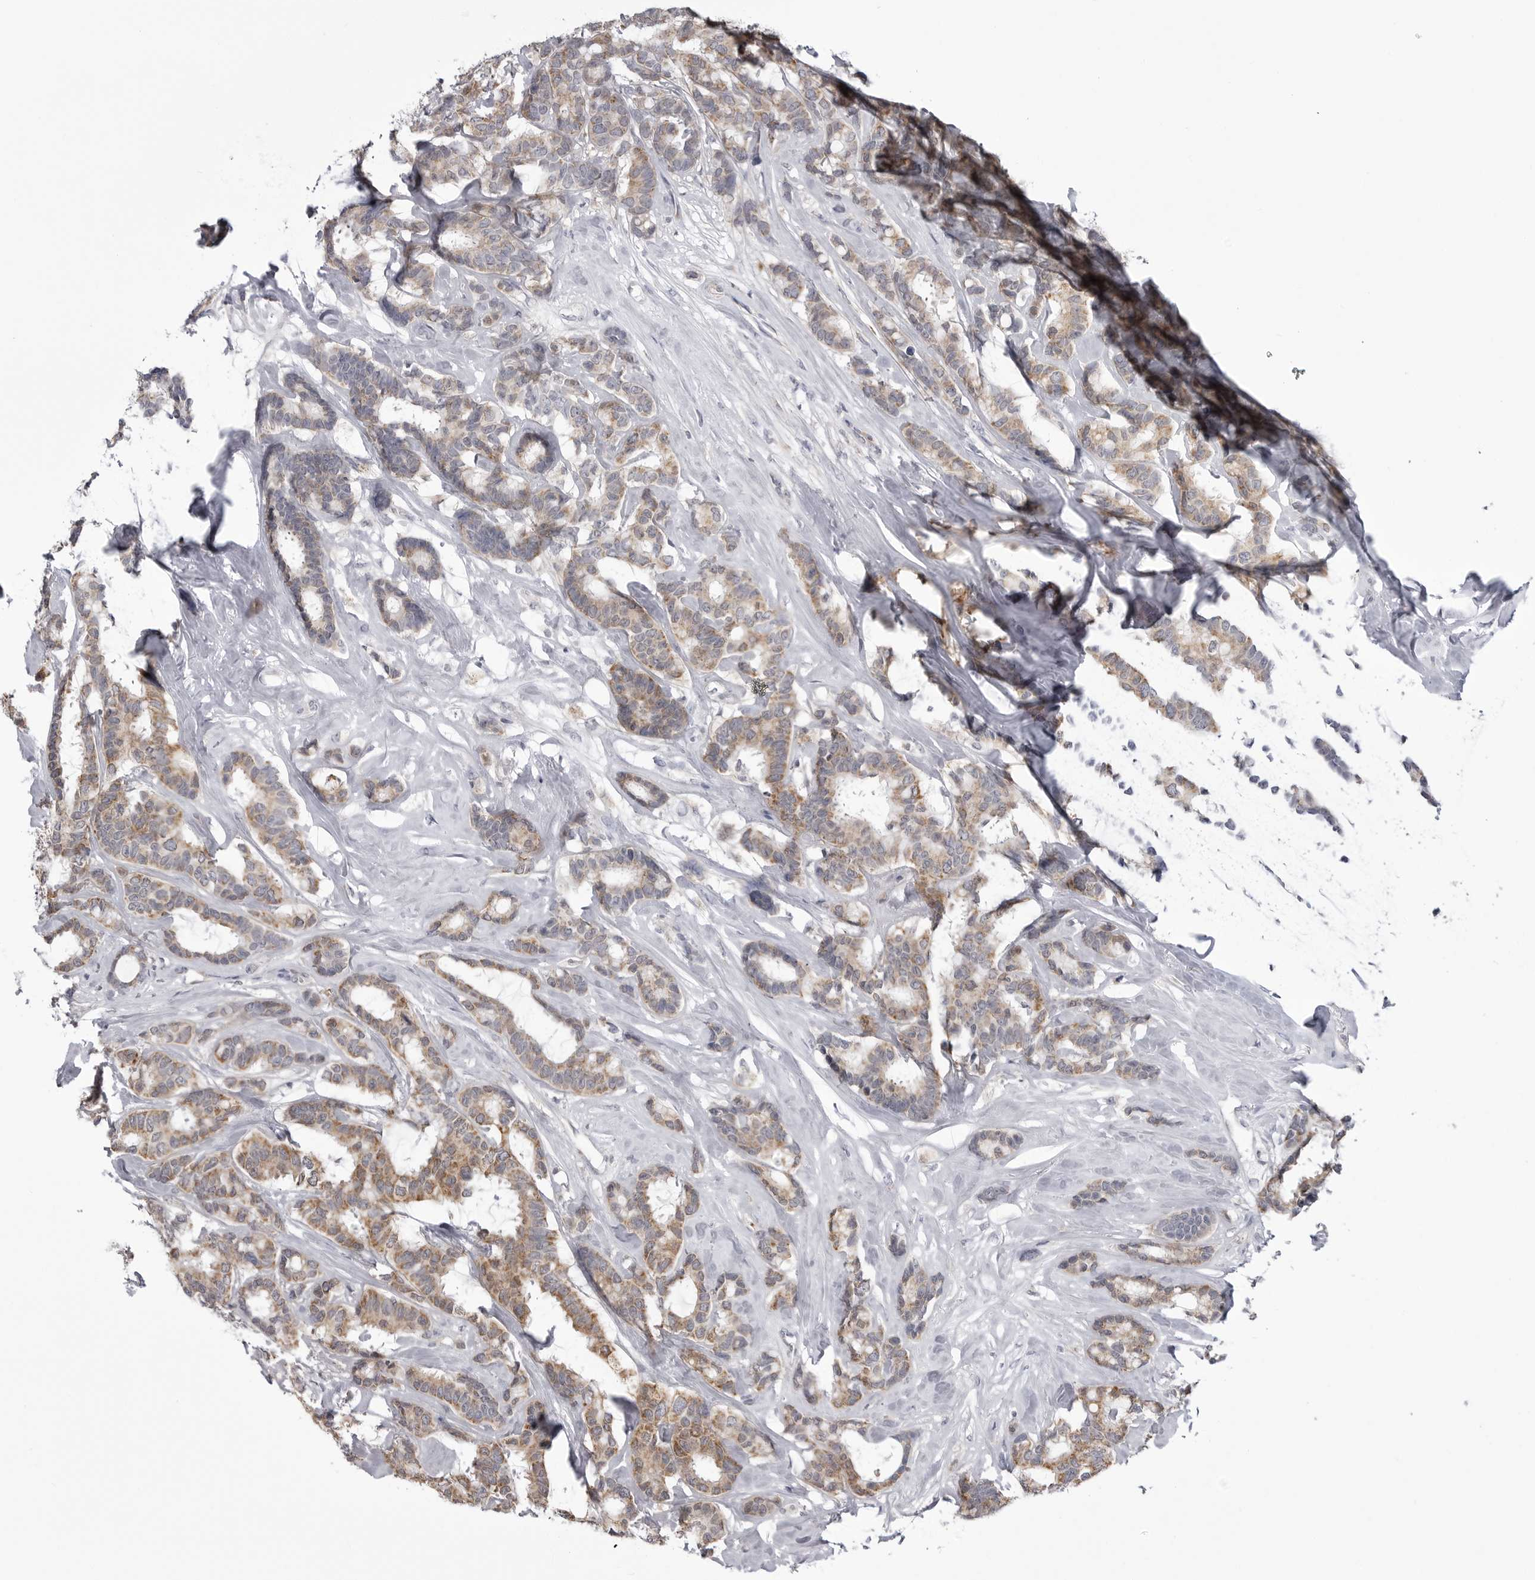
{"staining": {"intensity": "moderate", "quantity": ">75%", "location": "cytoplasmic/membranous"}, "tissue": "breast cancer", "cell_type": "Tumor cells", "image_type": "cancer", "snomed": [{"axis": "morphology", "description": "Duct carcinoma"}, {"axis": "topography", "description": "Breast"}], "caption": "Tumor cells show medium levels of moderate cytoplasmic/membranous expression in about >75% of cells in human breast intraductal carcinoma.", "gene": "FH", "patient": {"sex": "female", "age": 87}}